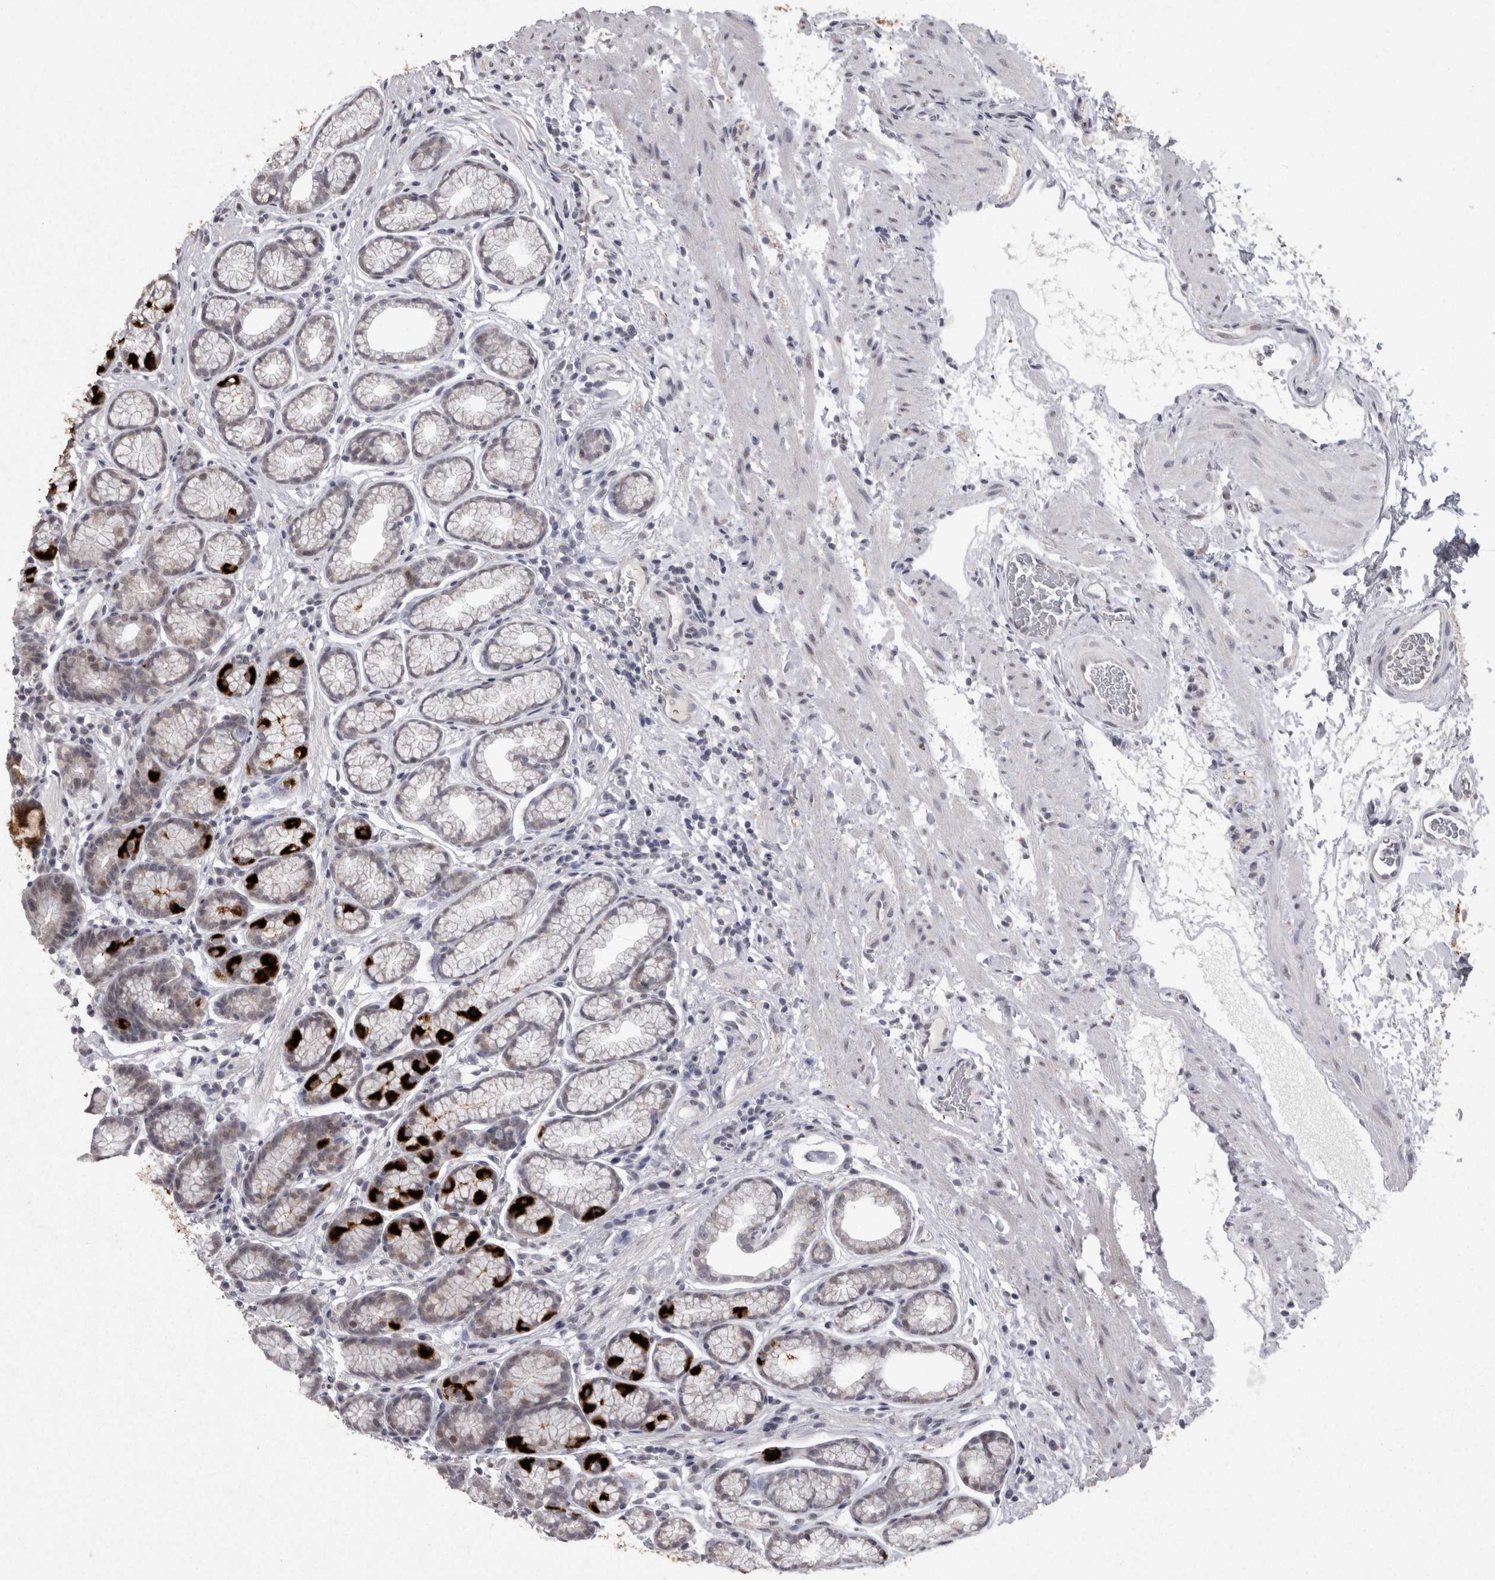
{"staining": {"intensity": "strong", "quantity": "25%-75%", "location": "cytoplasmic/membranous"}, "tissue": "stomach", "cell_type": "Glandular cells", "image_type": "normal", "snomed": [{"axis": "morphology", "description": "Normal tissue, NOS"}, {"axis": "topography", "description": "Stomach"}], "caption": "The photomicrograph reveals immunohistochemical staining of normal stomach. There is strong cytoplasmic/membranous staining is present in approximately 25%-75% of glandular cells. (Stains: DAB (3,3'-diaminobenzidine) in brown, nuclei in blue, Microscopy: brightfield microscopy at high magnification).", "gene": "MEP1A", "patient": {"sex": "male", "age": 42}}